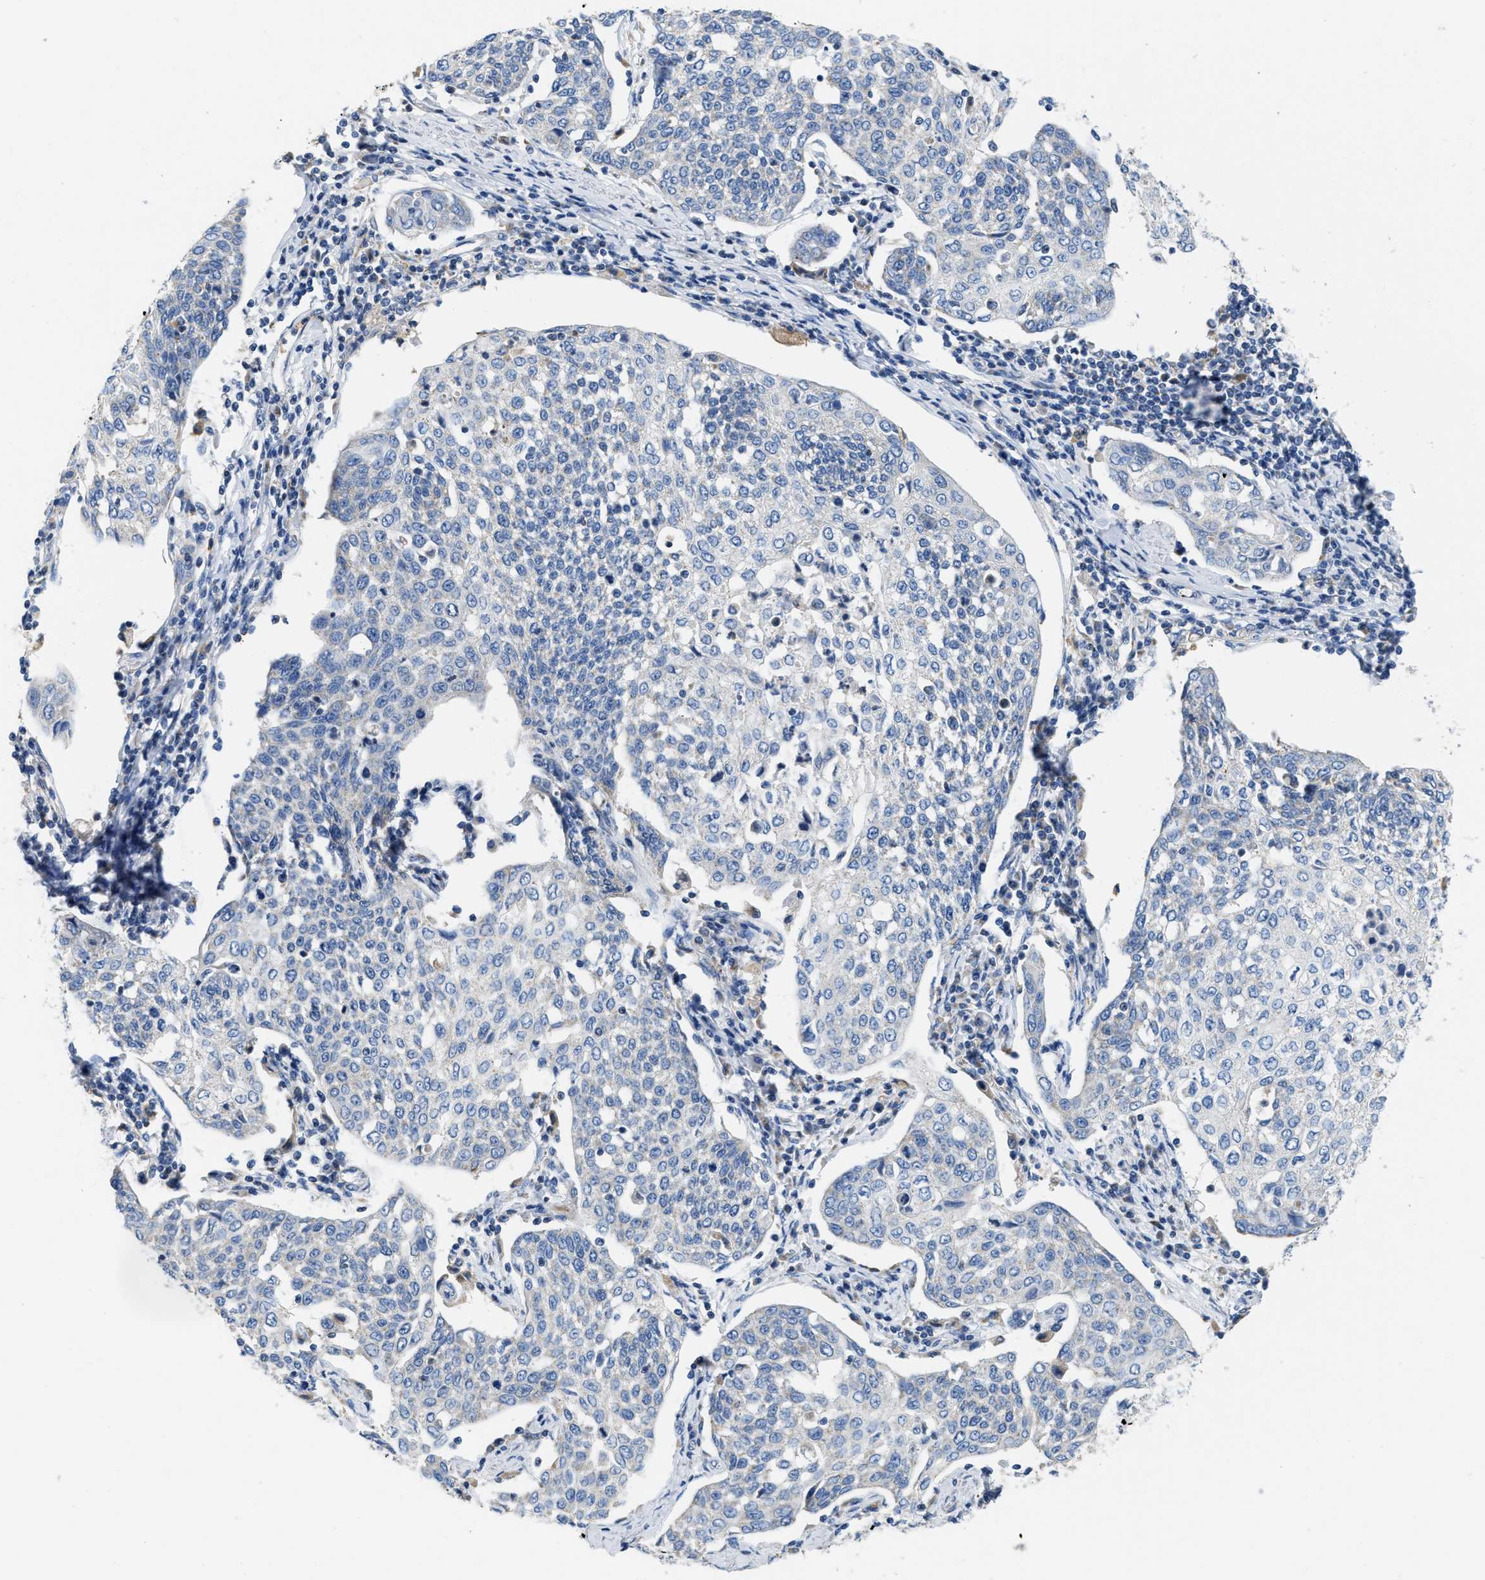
{"staining": {"intensity": "negative", "quantity": "none", "location": "none"}, "tissue": "cervical cancer", "cell_type": "Tumor cells", "image_type": "cancer", "snomed": [{"axis": "morphology", "description": "Squamous cell carcinoma, NOS"}, {"axis": "topography", "description": "Cervix"}], "caption": "Cervical squamous cell carcinoma stained for a protein using IHC shows no staining tumor cells.", "gene": "SLC25A13", "patient": {"sex": "female", "age": 34}}